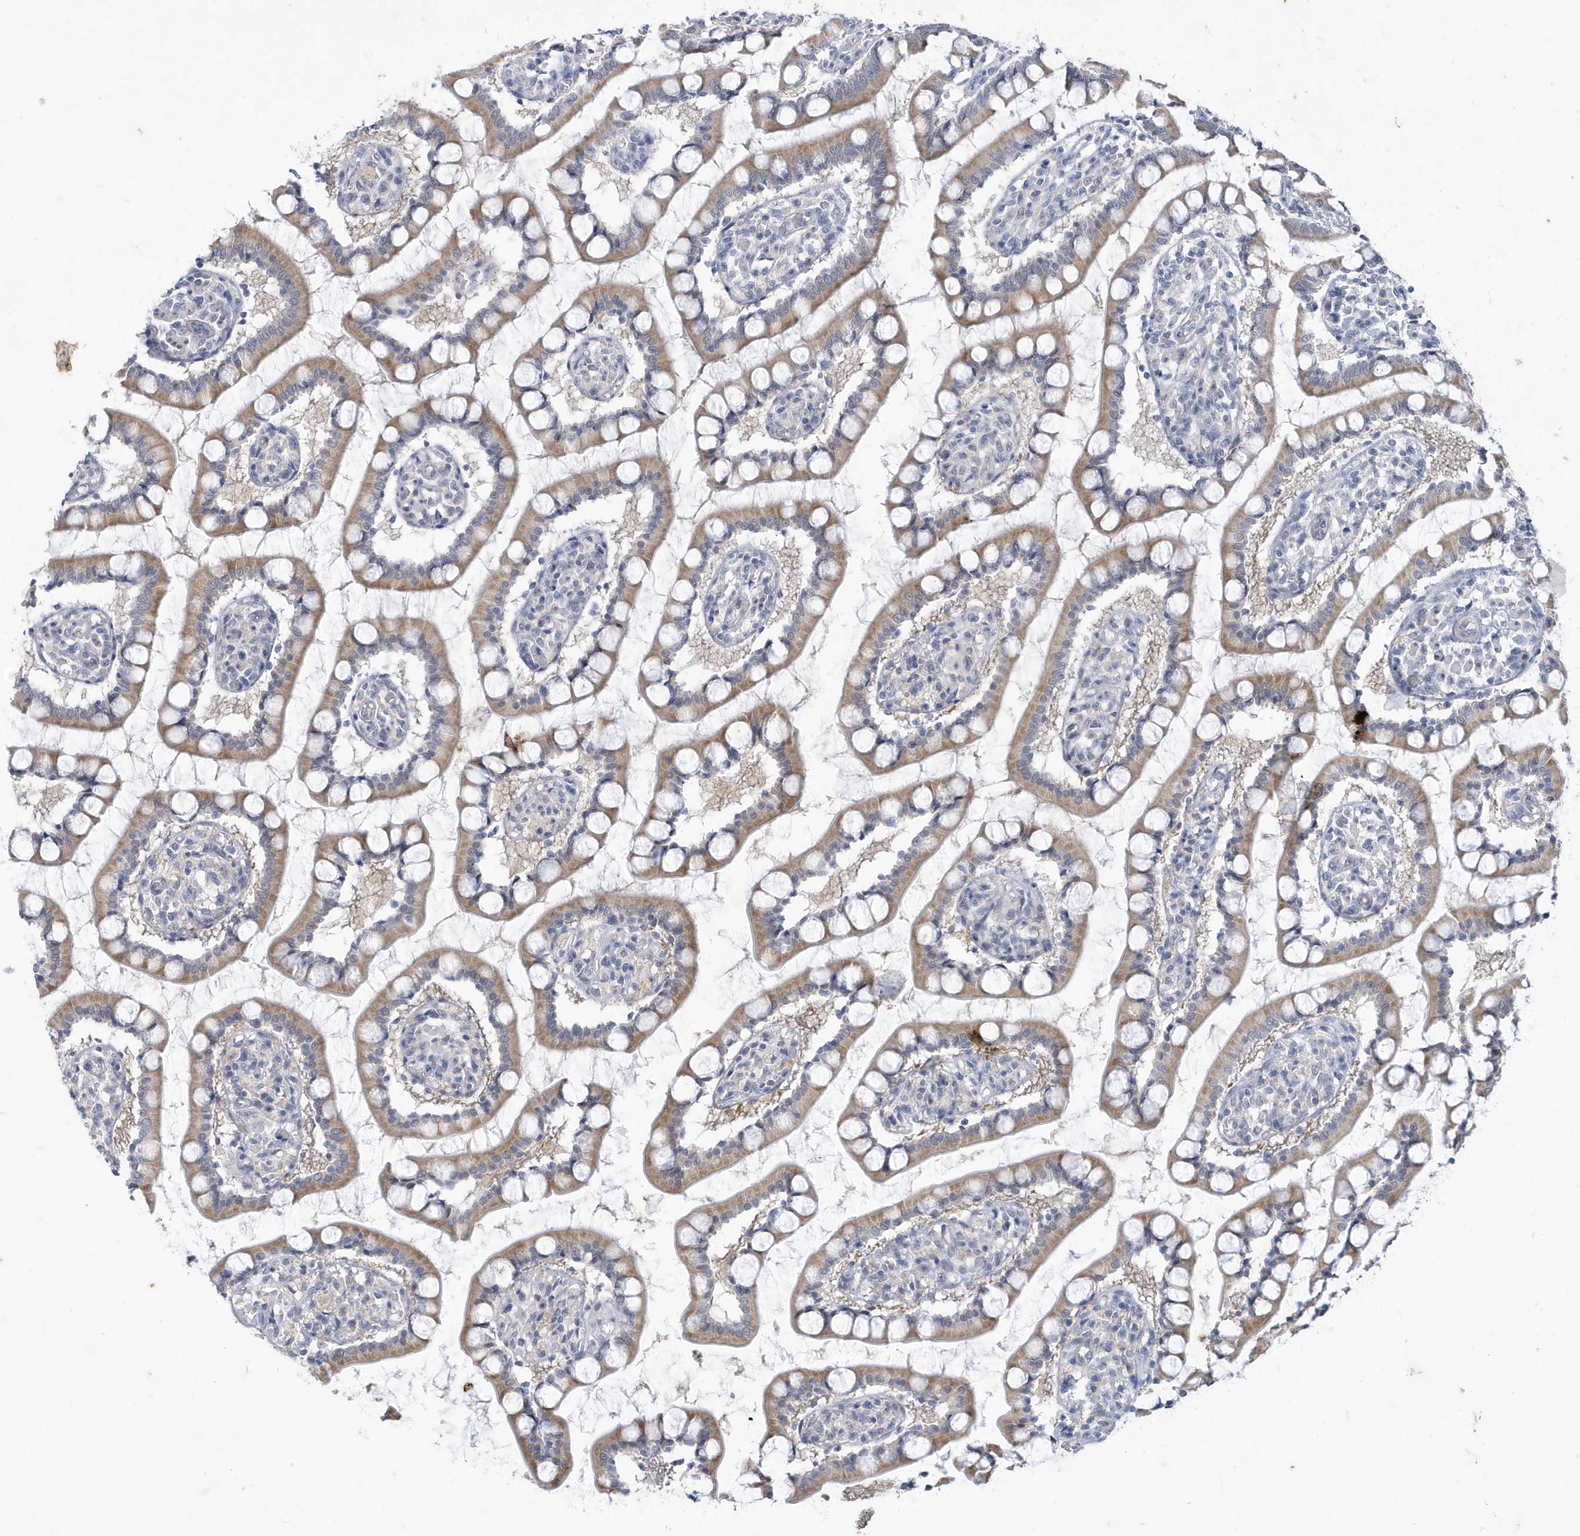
{"staining": {"intensity": "strong", "quantity": "25%-75%", "location": "cytoplasmic/membranous"}, "tissue": "small intestine", "cell_type": "Glandular cells", "image_type": "normal", "snomed": [{"axis": "morphology", "description": "Normal tissue, NOS"}, {"axis": "topography", "description": "Small intestine"}], "caption": "DAB immunohistochemical staining of unremarkable human small intestine displays strong cytoplasmic/membranous protein expression in approximately 25%-75% of glandular cells. (Brightfield microscopy of DAB IHC at high magnification).", "gene": "ZNF654", "patient": {"sex": "male", "age": 52}}